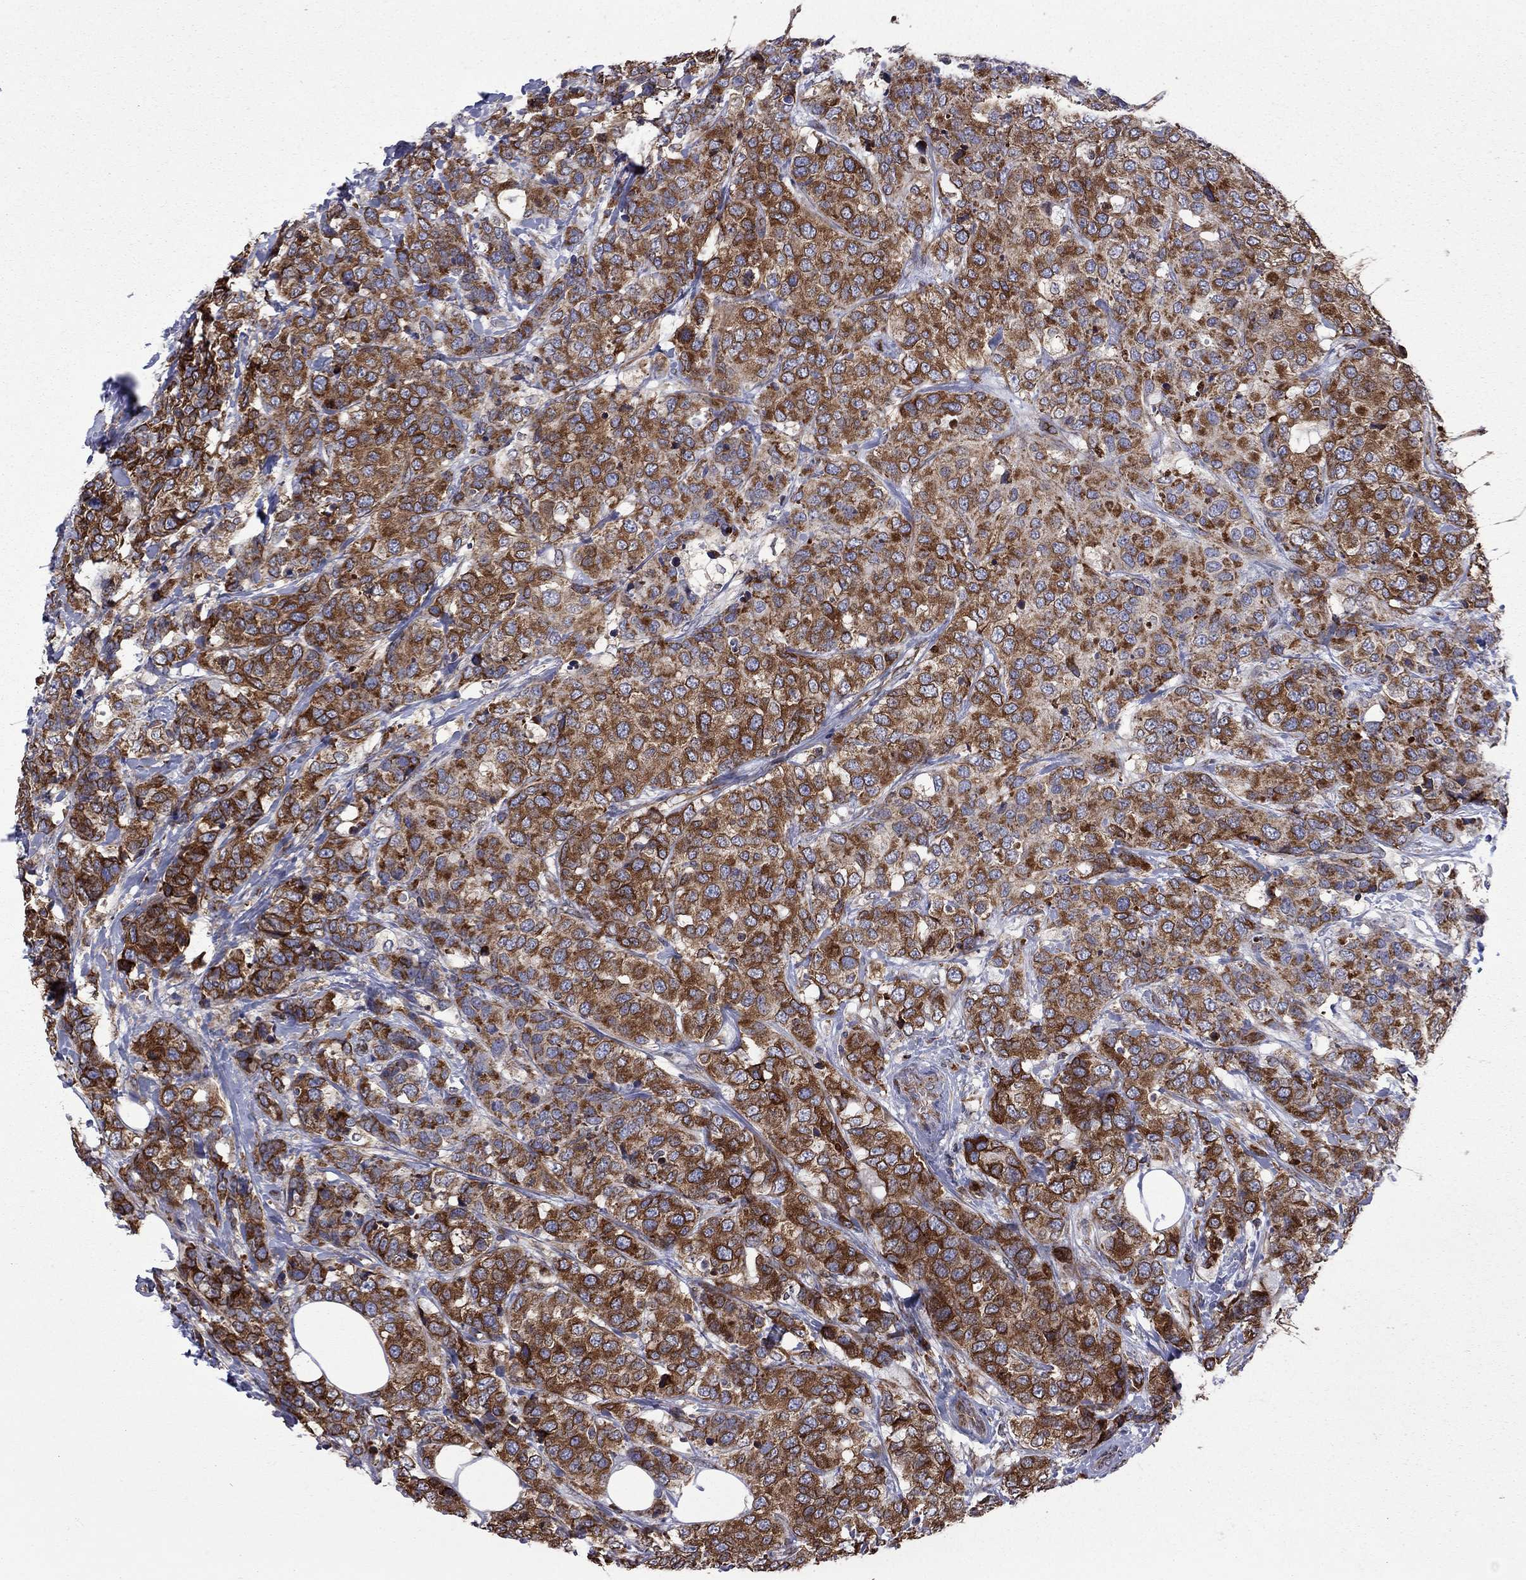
{"staining": {"intensity": "strong", "quantity": "25%-75%", "location": "cytoplasmic/membranous"}, "tissue": "breast cancer", "cell_type": "Tumor cells", "image_type": "cancer", "snomed": [{"axis": "morphology", "description": "Lobular carcinoma"}, {"axis": "topography", "description": "Breast"}], "caption": "Protein staining displays strong cytoplasmic/membranous staining in approximately 25%-75% of tumor cells in lobular carcinoma (breast). The staining was performed using DAB (3,3'-diaminobenzidine) to visualize the protein expression in brown, while the nuclei were stained in blue with hematoxylin (Magnification: 20x).", "gene": "CLPTM1", "patient": {"sex": "female", "age": 59}}